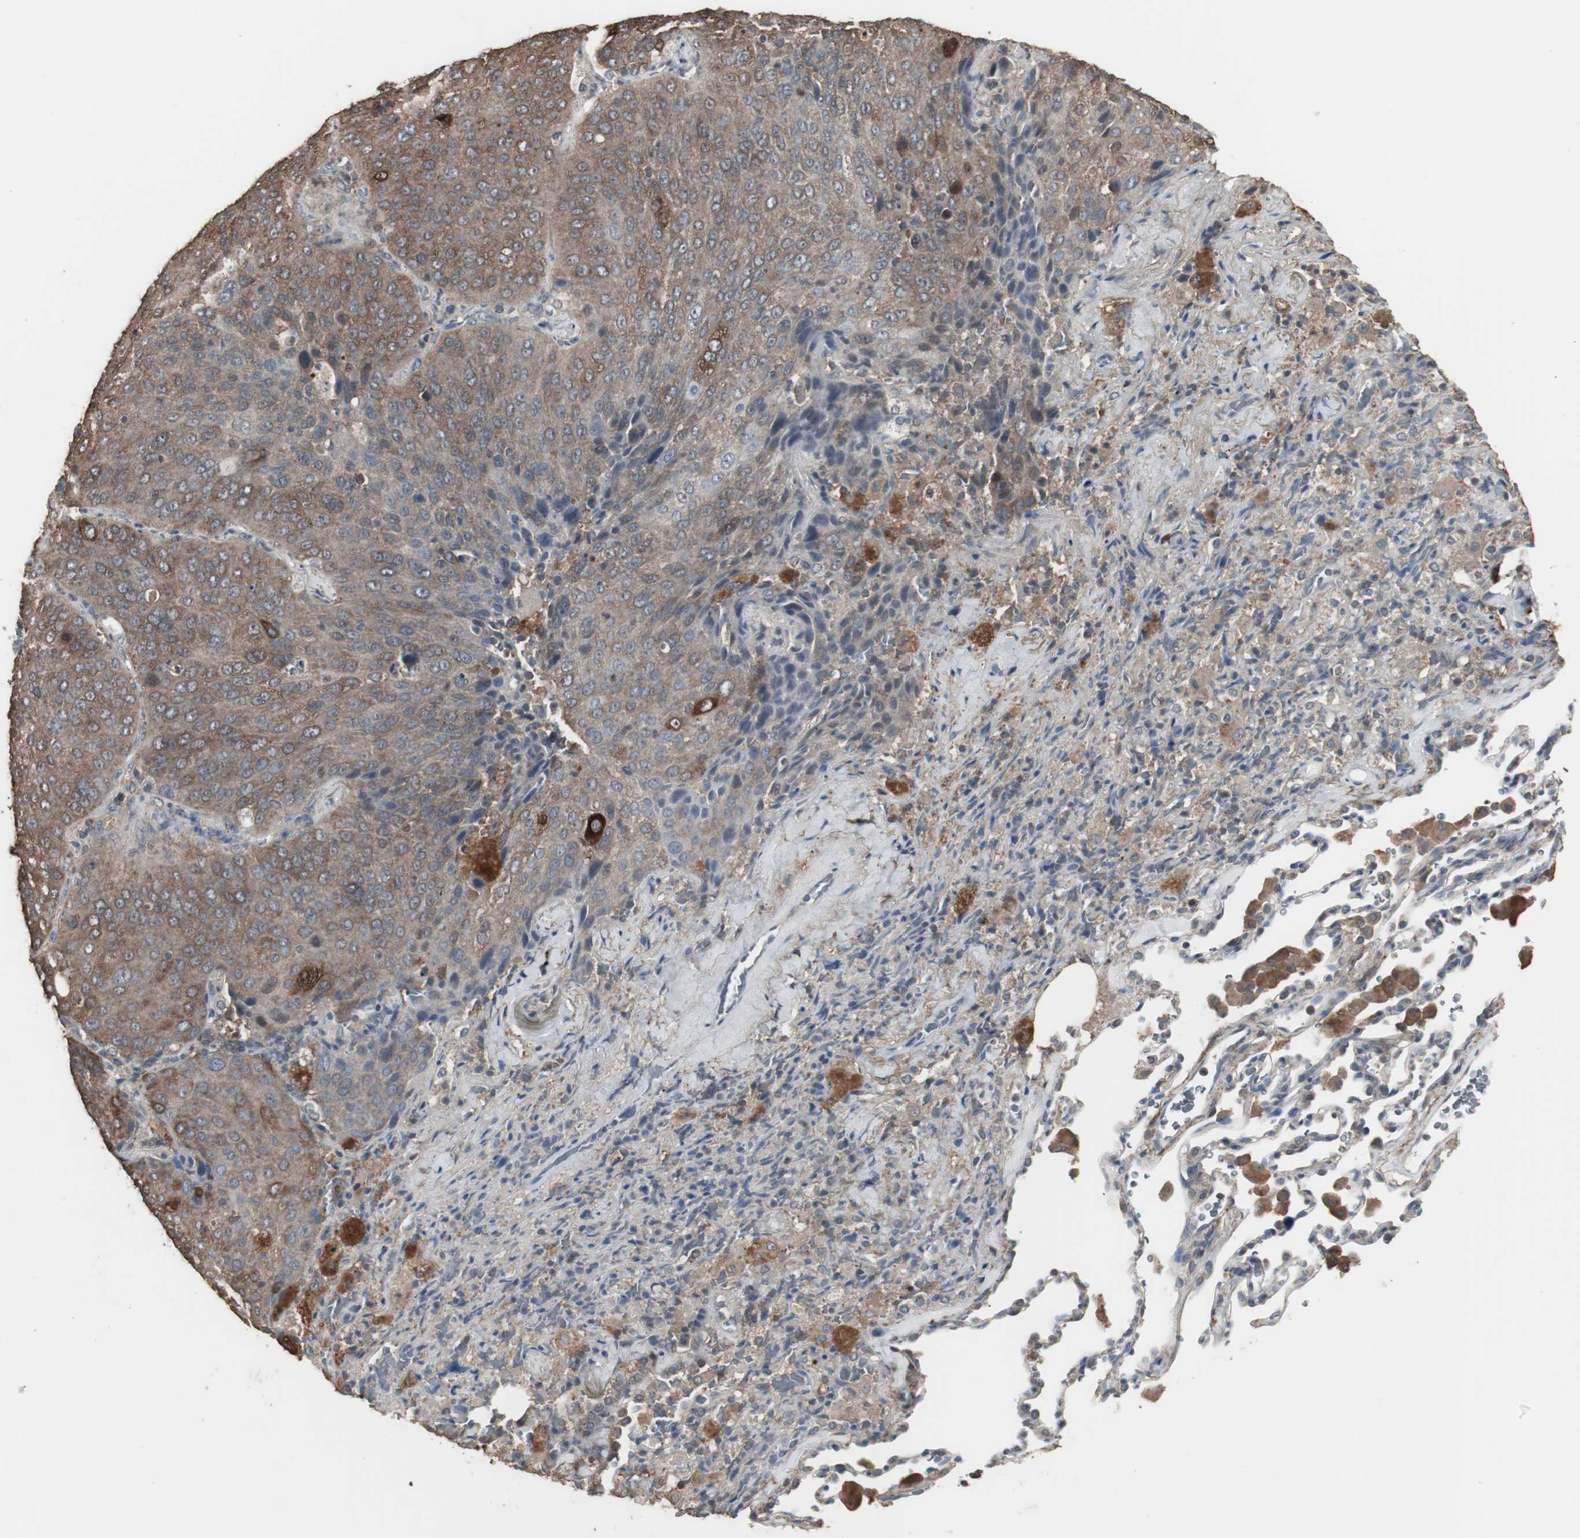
{"staining": {"intensity": "moderate", "quantity": ">75%", "location": "cytoplasmic/membranous"}, "tissue": "lung cancer", "cell_type": "Tumor cells", "image_type": "cancer", "snomed": [{"axis": "morphology", "description": "Squamous cell carcinoma, NOS"}, {"axis": "topography", "description": "Lung"}], "caption": "Squamous cell carcinoma (lung) stained with a protein marker reveals moderate staining in tumor cells.", "gene": "HPRT1", "patient": {"sex": "male", "age": 54}}